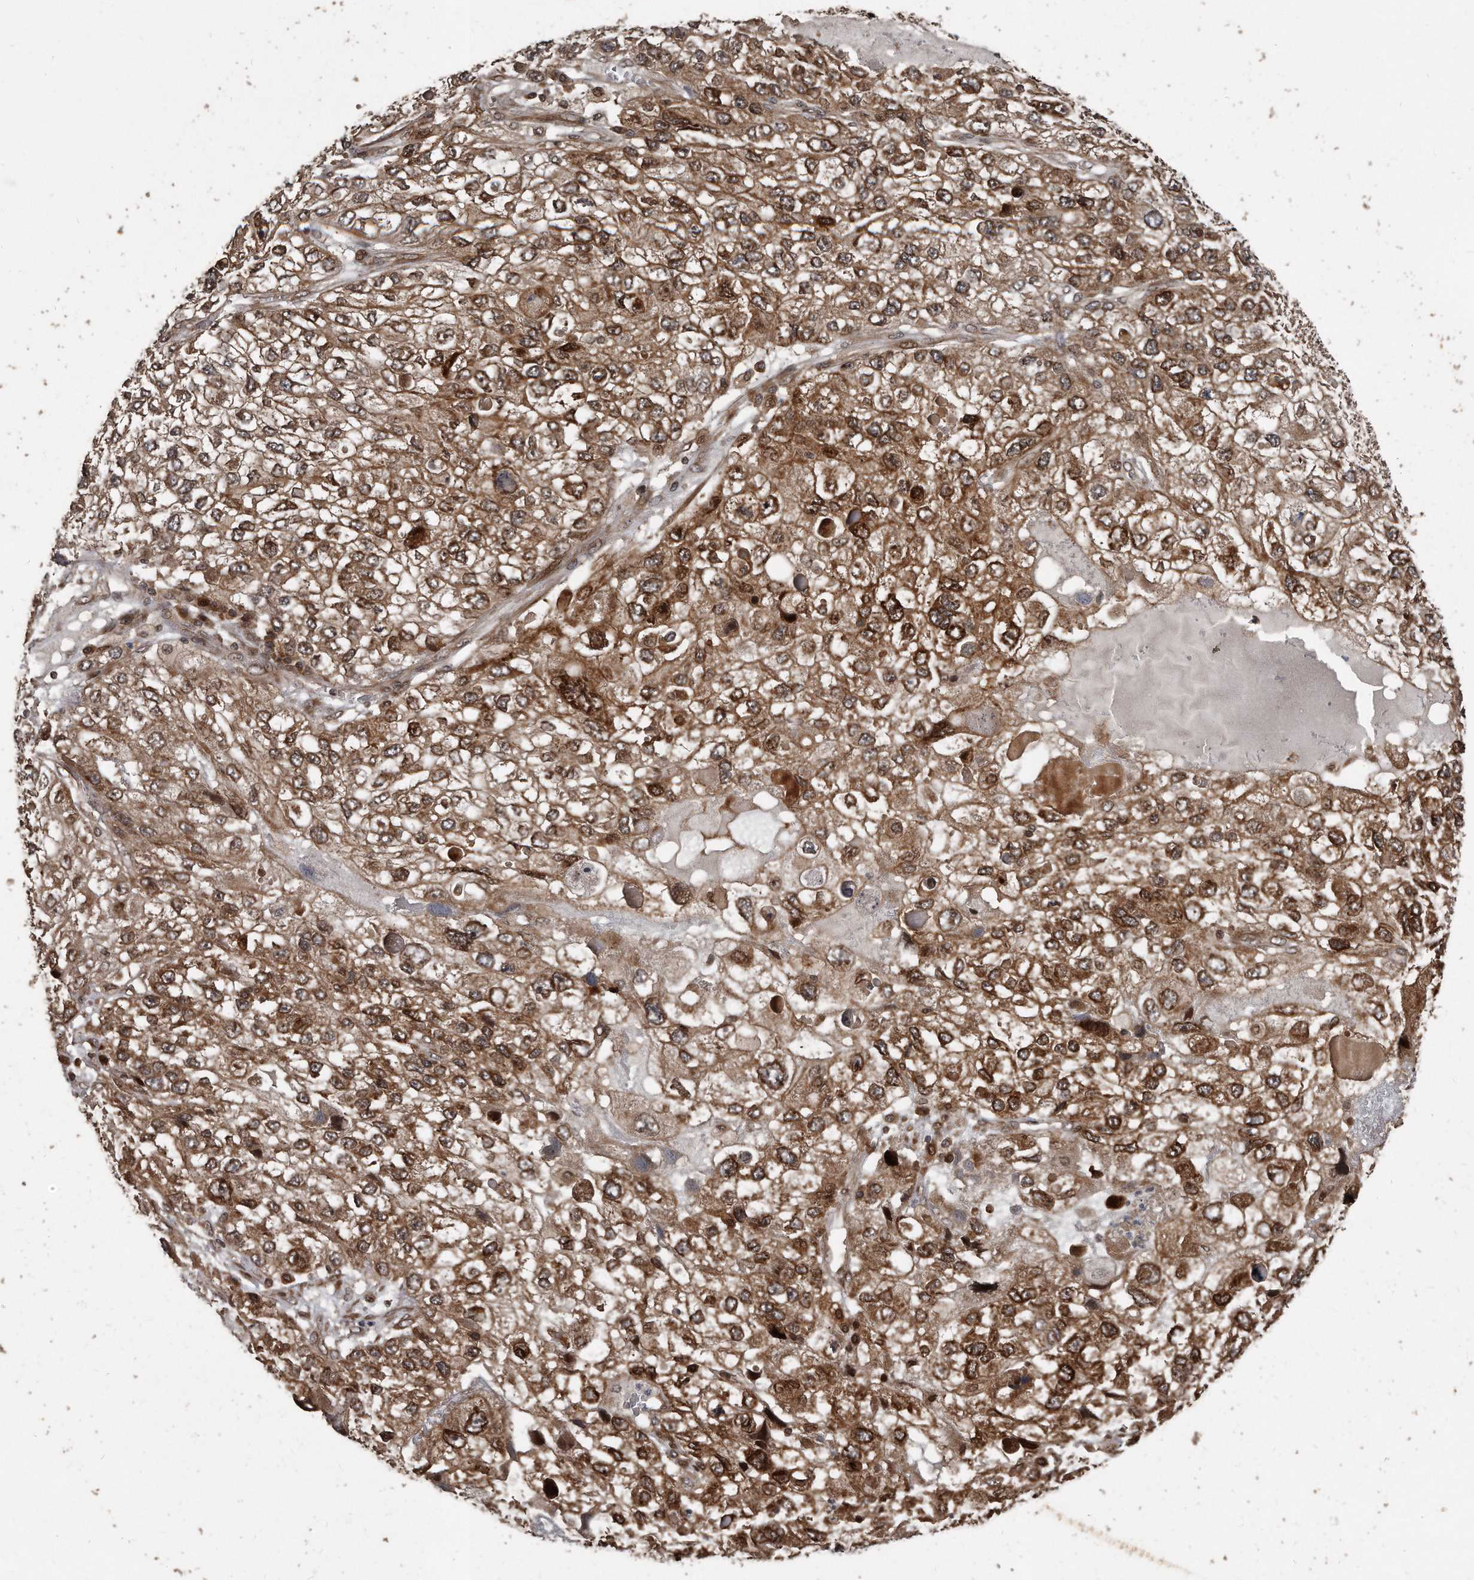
{"staining": {"intensity": "strong", "quantity": "25%-75%", "location": "cytoplasmic/membranous,nuclear"}, "tissue": "endometrial cancer", "cell_type": "Tumor cells", "image_type": "cancer", "snomed": [{"axis": "morphology", "description": "Adenocarcinoma, NOS"}, {"axis": "topography", "description": "Endometrium"}], "caption": "Immunohistochemistry image of neoplastic tissue: adenocarcinoma (endometrial) stained using immunohistochemistry (IHC) exhibits high levels of strong protein expression localized specifically in the cytoplasmic/membranous and nuclear of tumor cells, appearing as a cytoplasmic/membranous and nuclear brown color.", "gene": "GCH1", "patient": {"sex": "female", "age": 49}}